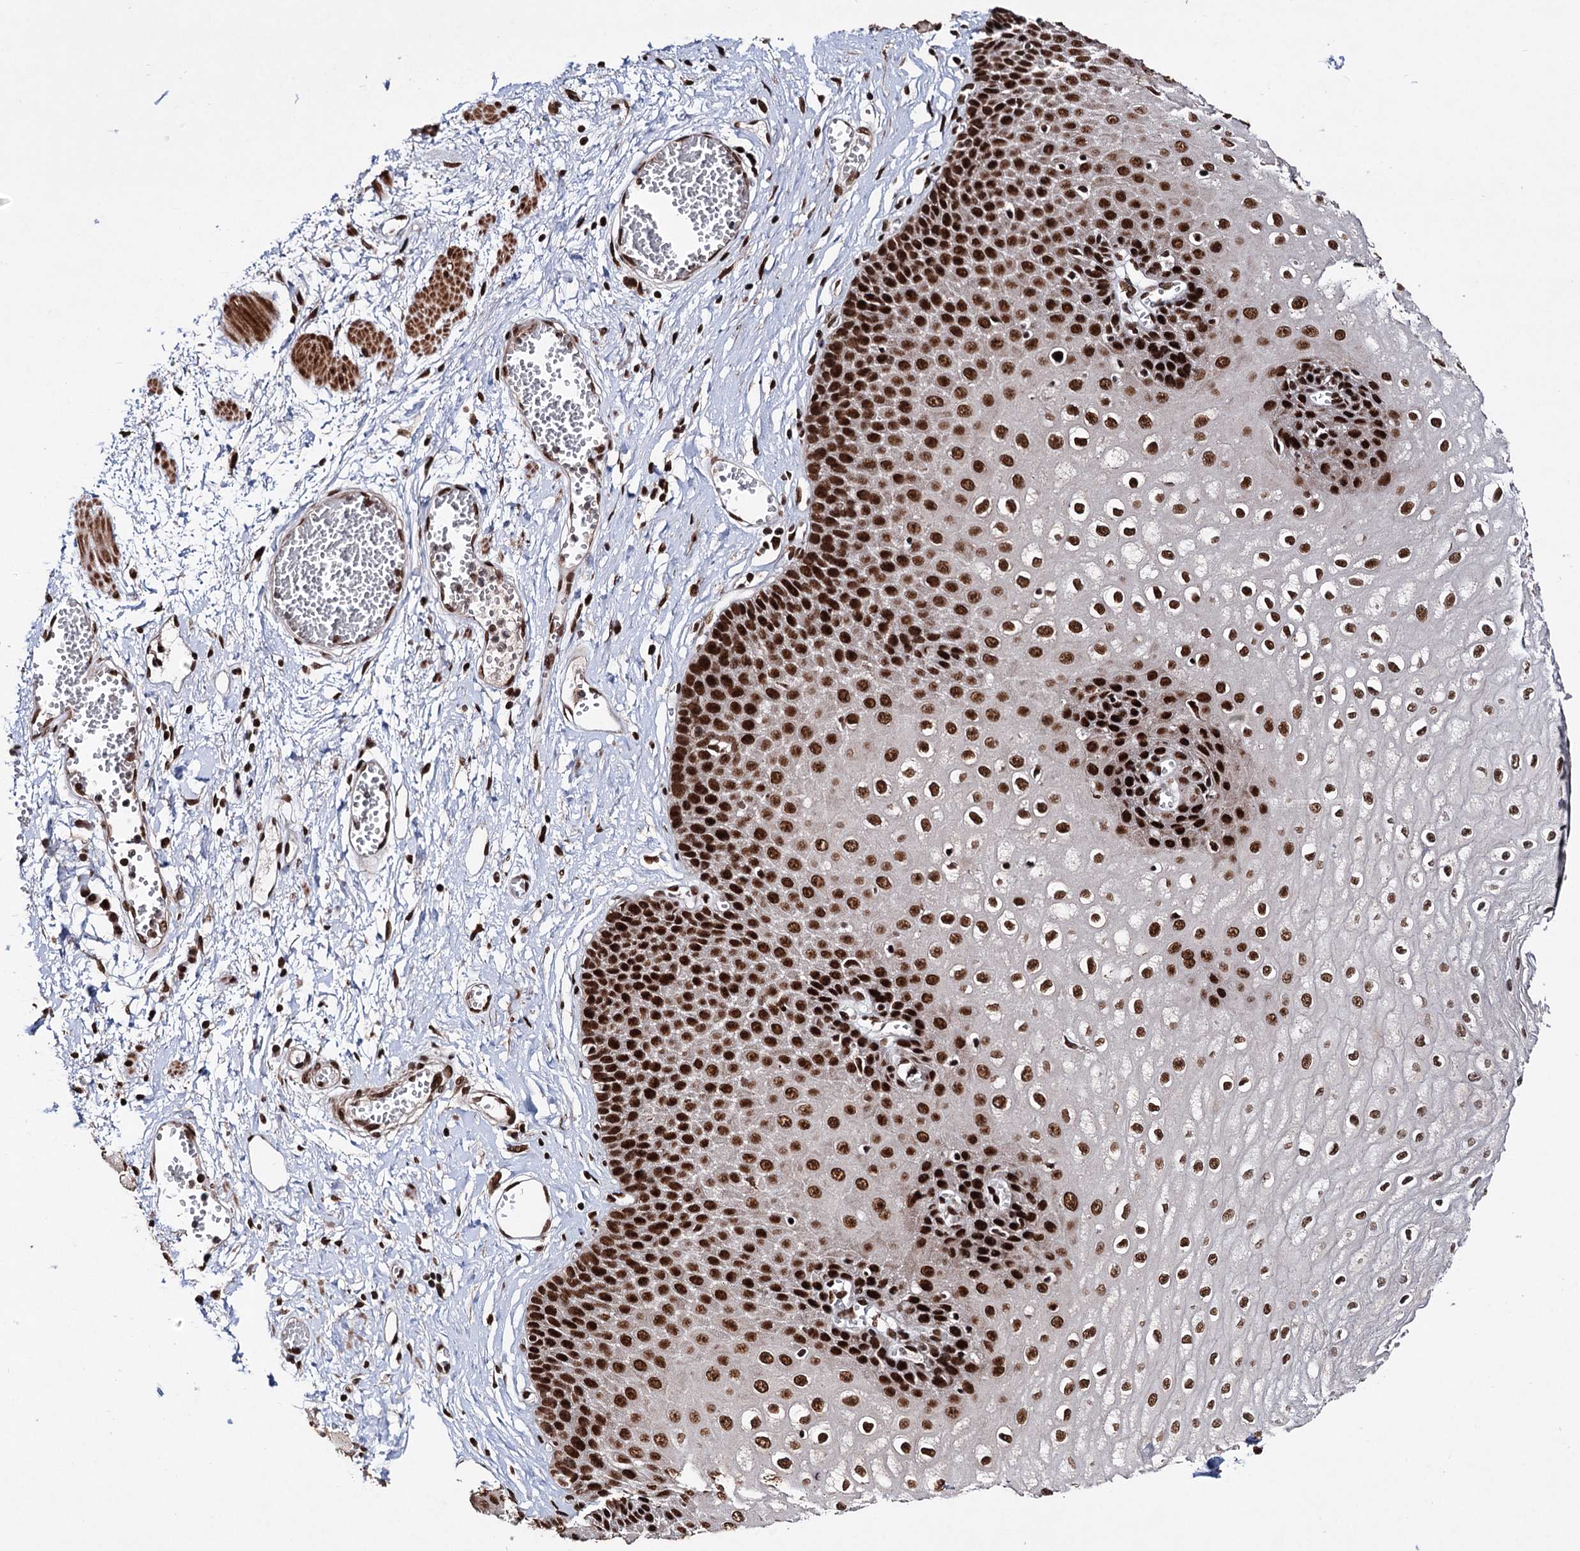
{"staining": {"intensity": "strong", "quantity": ">75%", "location": "nuclear"}, "tissue": "esophagus", "cell_type": "Squamous epithelial cells", "image_type": "normal", "snomed": [{"axis": "morphology", "description": "Normal tissue, NOS"}, {"axis": "topography", "description": "Esophagus"}], "caption": "Immunohistochemical staining of unremarkable human esophagus demonstrates high levels of strong nuclear expression in about >75% of squamous epithelial cells. (Brightfield microscopy of DAB IHC at high magnification).", "gene": "MATR3", "patient": {"sex": "male", "age": 60}}